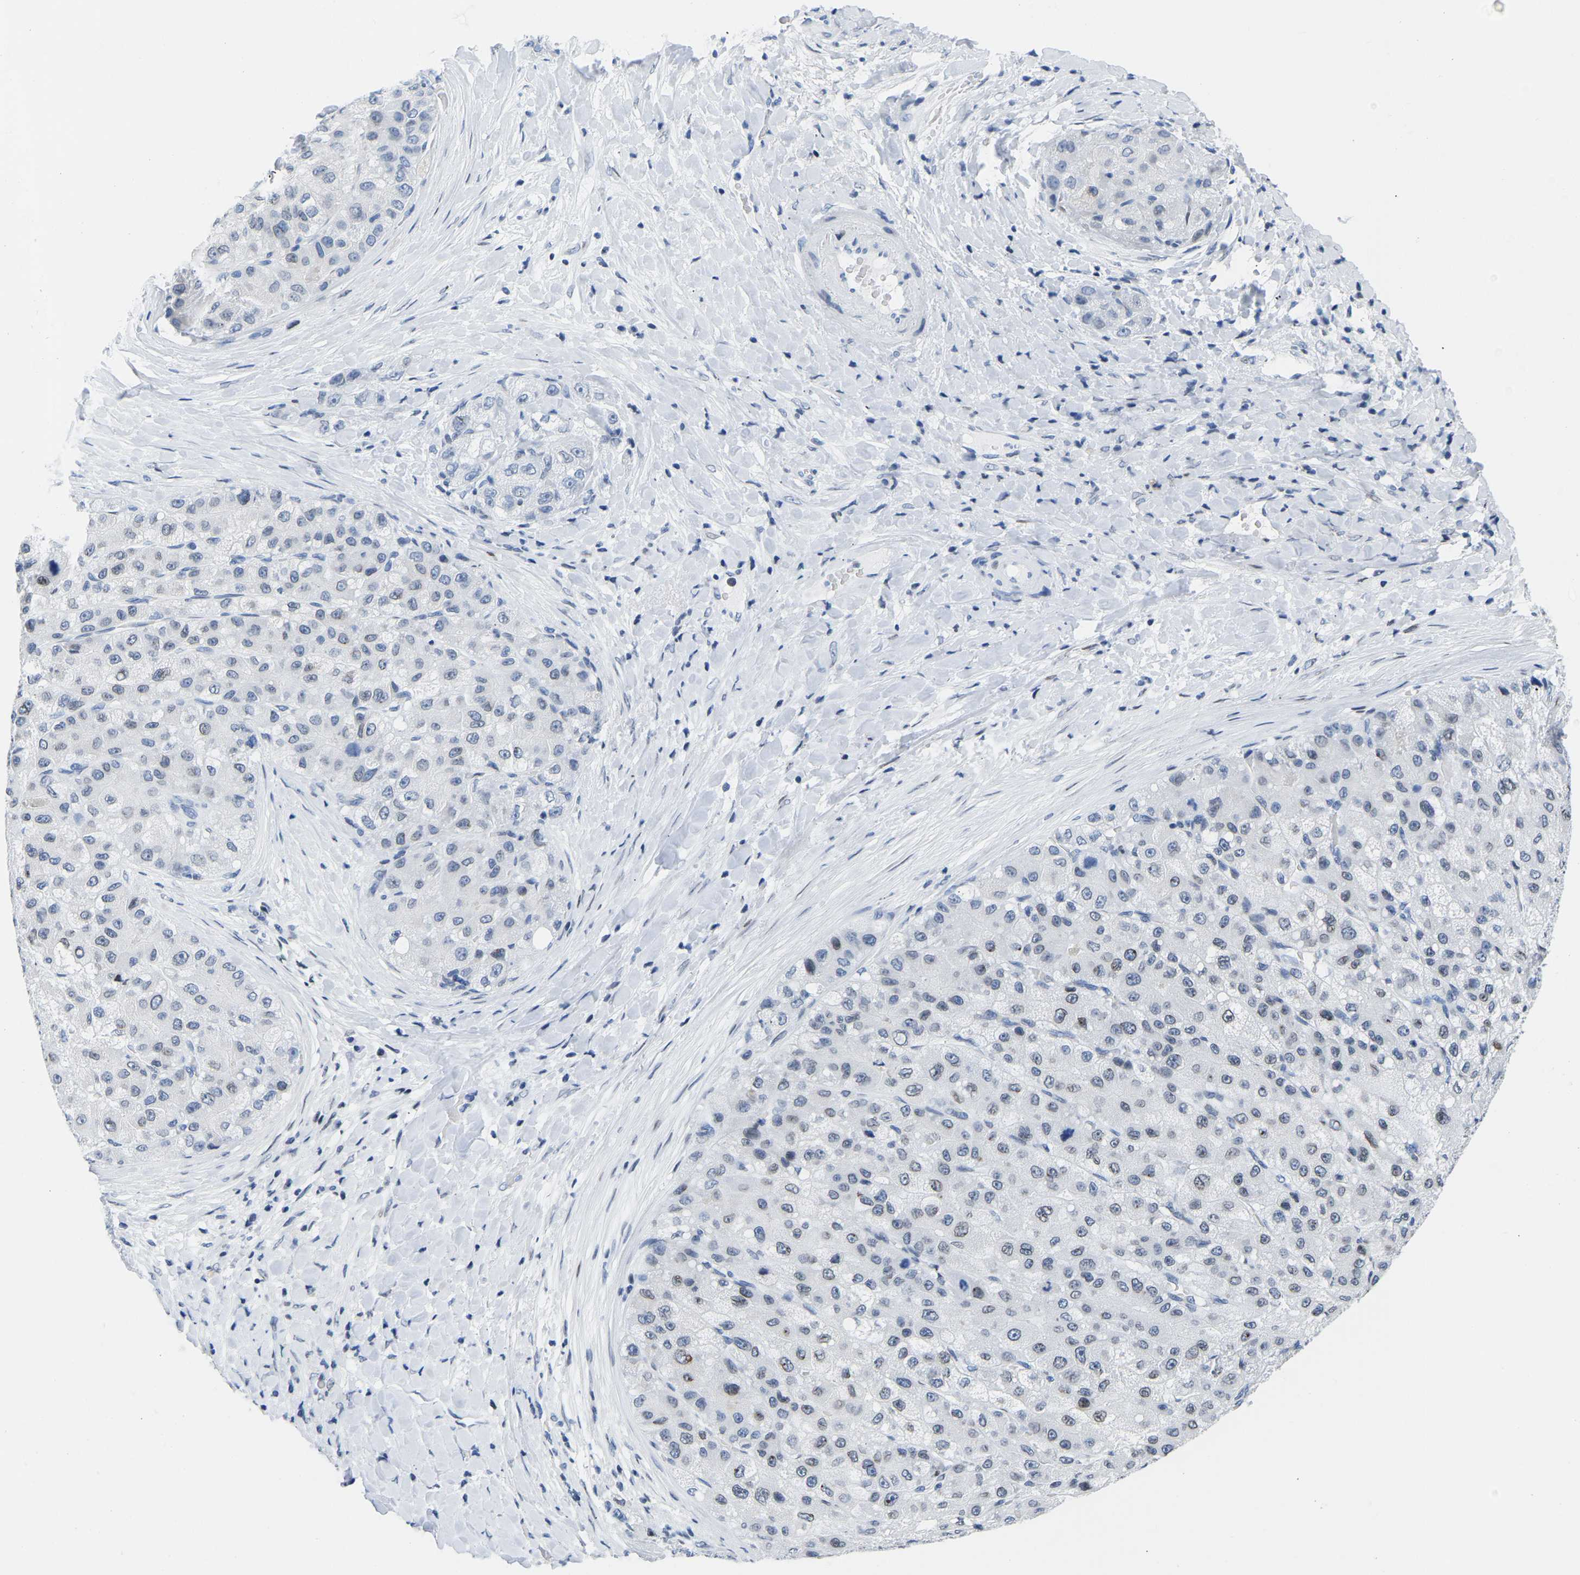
{"staining": {"intensity": "weak", "quantity": "<25%", "location": "nuclear"}, "tissue": "liver cancer", "cell_type": "Tumor cells", "image_type": "cancer", "snomed": [{"axis": "morphology", "description": "Carcinoma, Hepatocellular, NOS"}, {"axis": "topography", "description": "Liver"}], "caption": "Liver cancer (hepatocellular carcinoma) was stained to show a protein in brown. There is no significant positivity in tumor cells.", "gene": "UPK3A", "patient": {"sex": "male", "age": 80}}